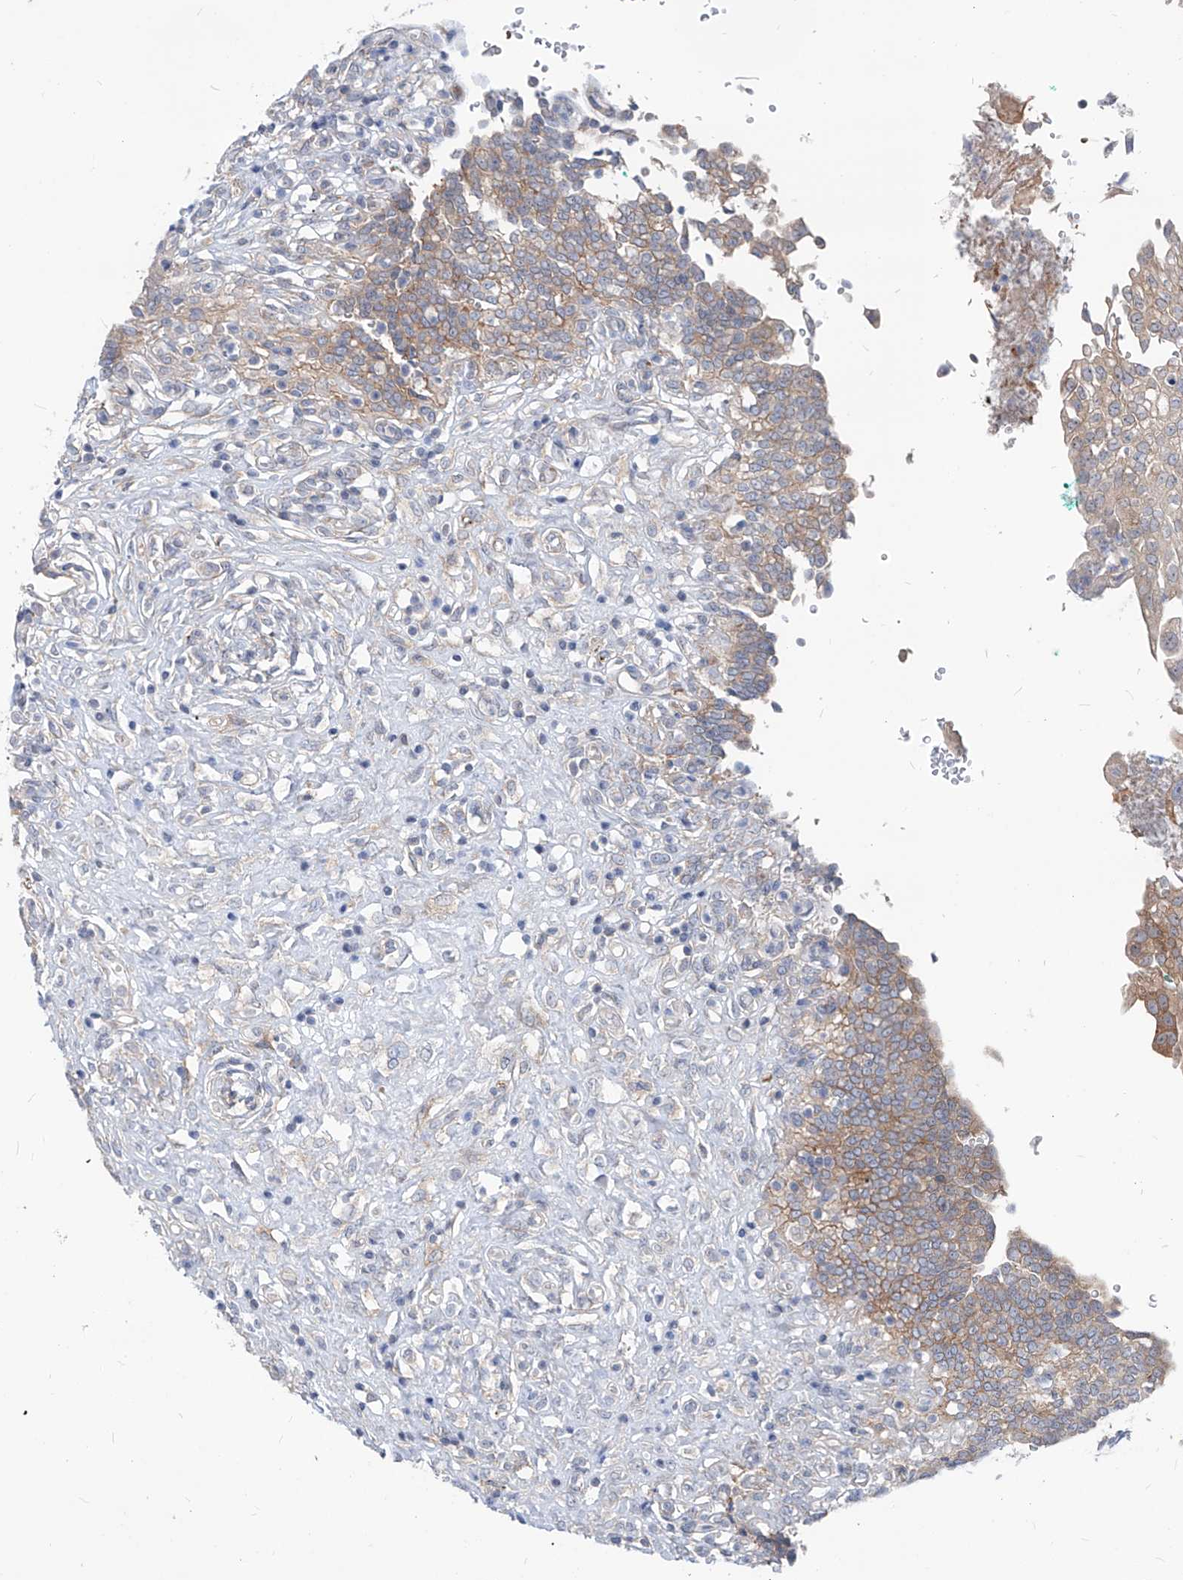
{"staining": {"intensity": "moderate", "quantity": ">75%", "location": "cytoplasmic/membranous"}, "tissue": "urinary bladder", "cell_type": "Urothelial cells", "image_type": "normal", "snomed": [{"axis": "morphology", "description": "Urothelial carcinoma, High grade"}, {"axis": "topography", "description": "Urinary bladder"}], "caption": "Urothelial cells display moderate cytoplasmic/membranous staining in approximately >75% of cells in normal urinary bladder. (IHC, brightfield microscopy, high magnification).", "gene": "AKAP10", "patient": {"sex": "male", "age": 46}}